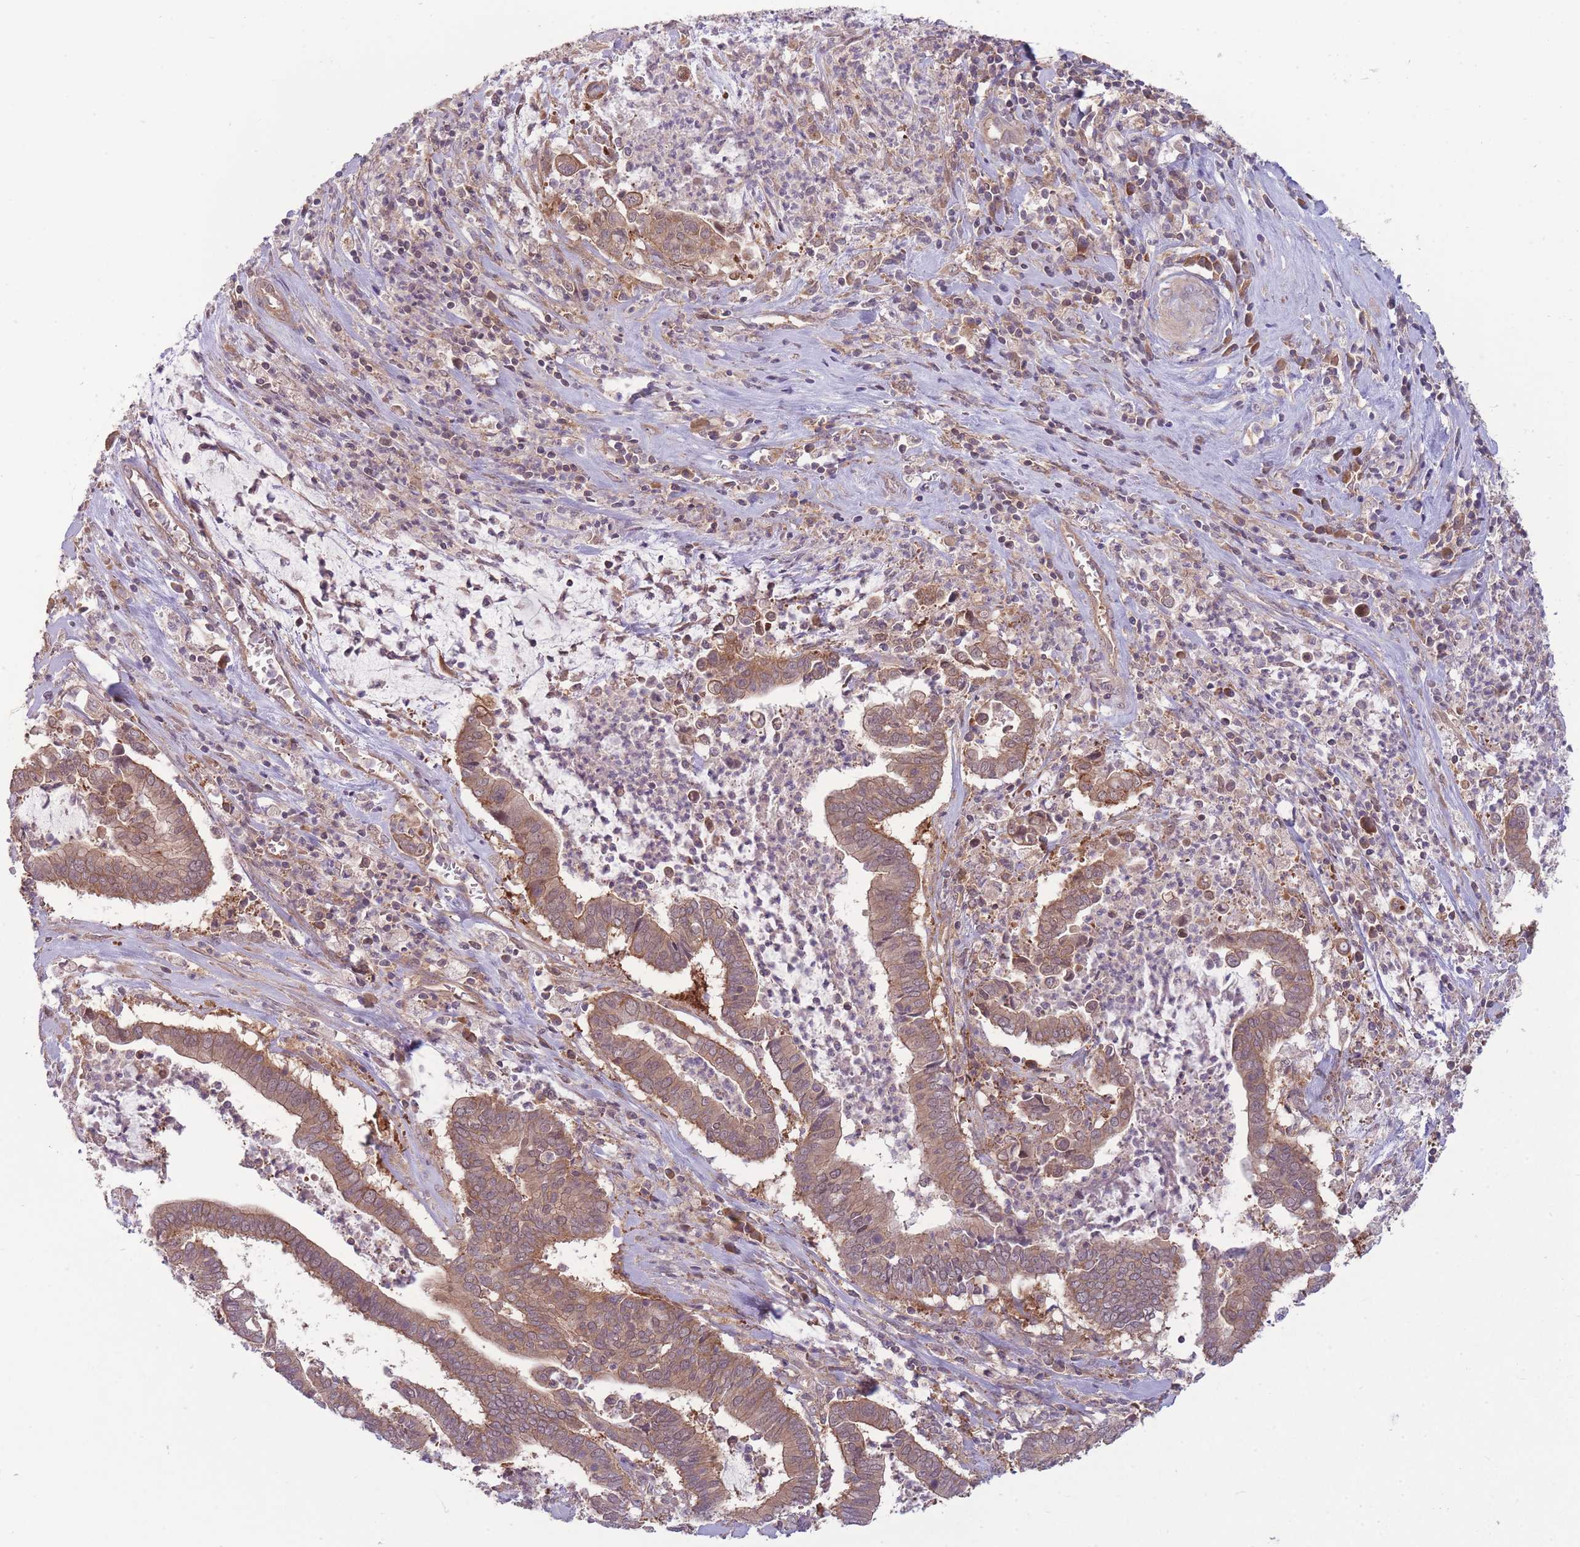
{"staining": {"intensity": "weak", "quantity": ">75%", "location": "cytoplasmic/membranous"}, "tissue": "cervical cancer", "cell_type": "Tumor cells", "image_type": "cancer", "snomed": [{"axis": "morphology", "description": "Adenocarcinoma, NOS"}, {"axis": "topography", "description": "Cervix"}], "caption": "Tumor cells display low levels of weak cytoplasmic/membranous positivity in approximately >75% of cells in adenocarcinoma (cervical).", "gene": "PFDN6", "patient": {"sex": "female", "age": 44}}